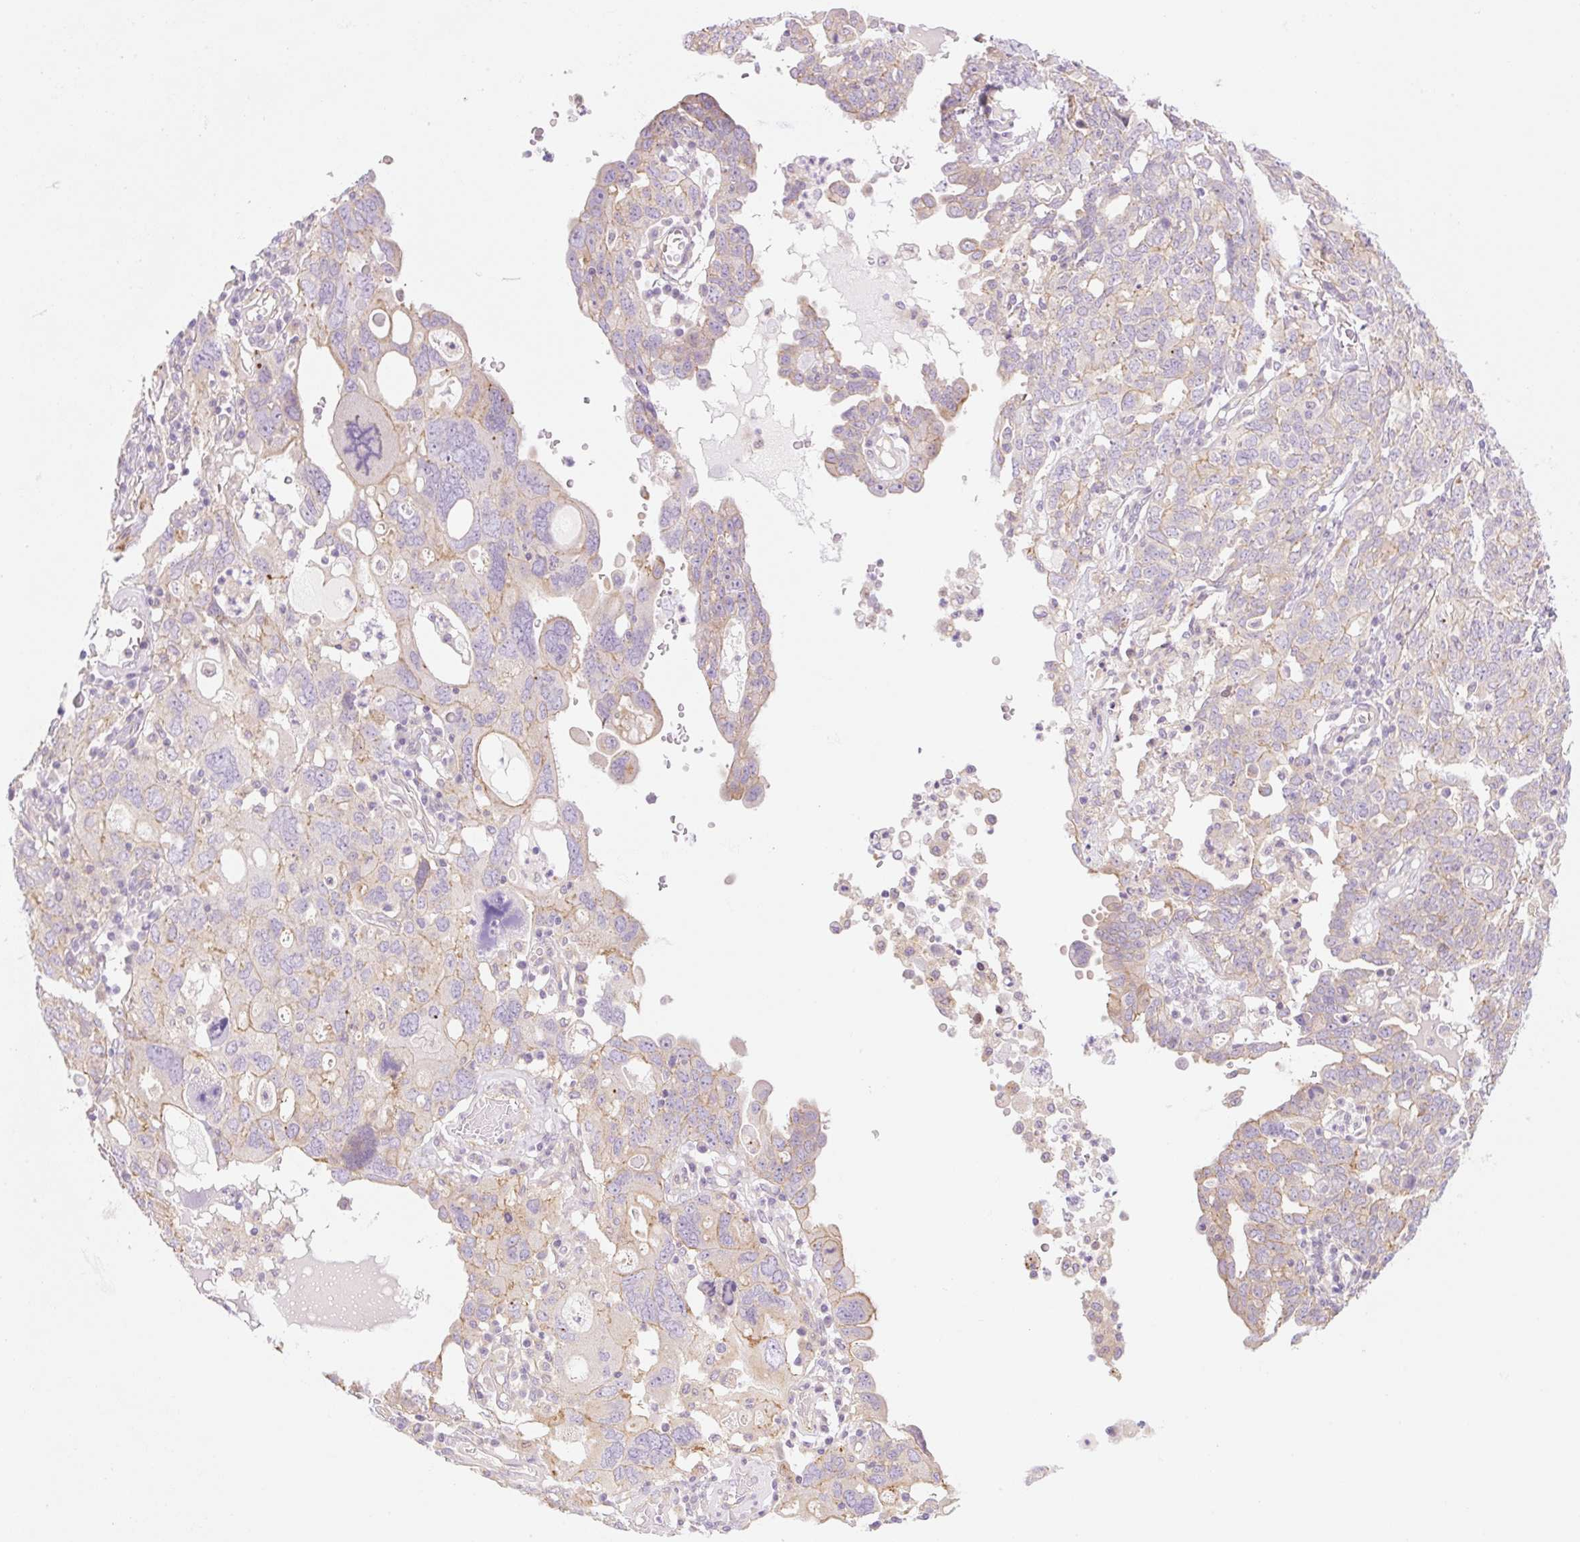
{"staining": {"intensity": "moderate", "quantity": "<25%", "location": "cytoplasmic/membranous"}, "tissue": "ovarian cancer", "cell_type": "Tumor cells", "image_type": "cancer", "snomed": [{"axis": "morphology", "description": "Carcinoma, endometroid"}, {"axis": "topography", "description": "Ovary"}], "caption": "Moderate cytoplasmic/membranous positivity is seen in about <25% of tumor cells in ovarian cancer.", "gene": "NLRP5", "patient": {"sex": "female", "age": 62}}